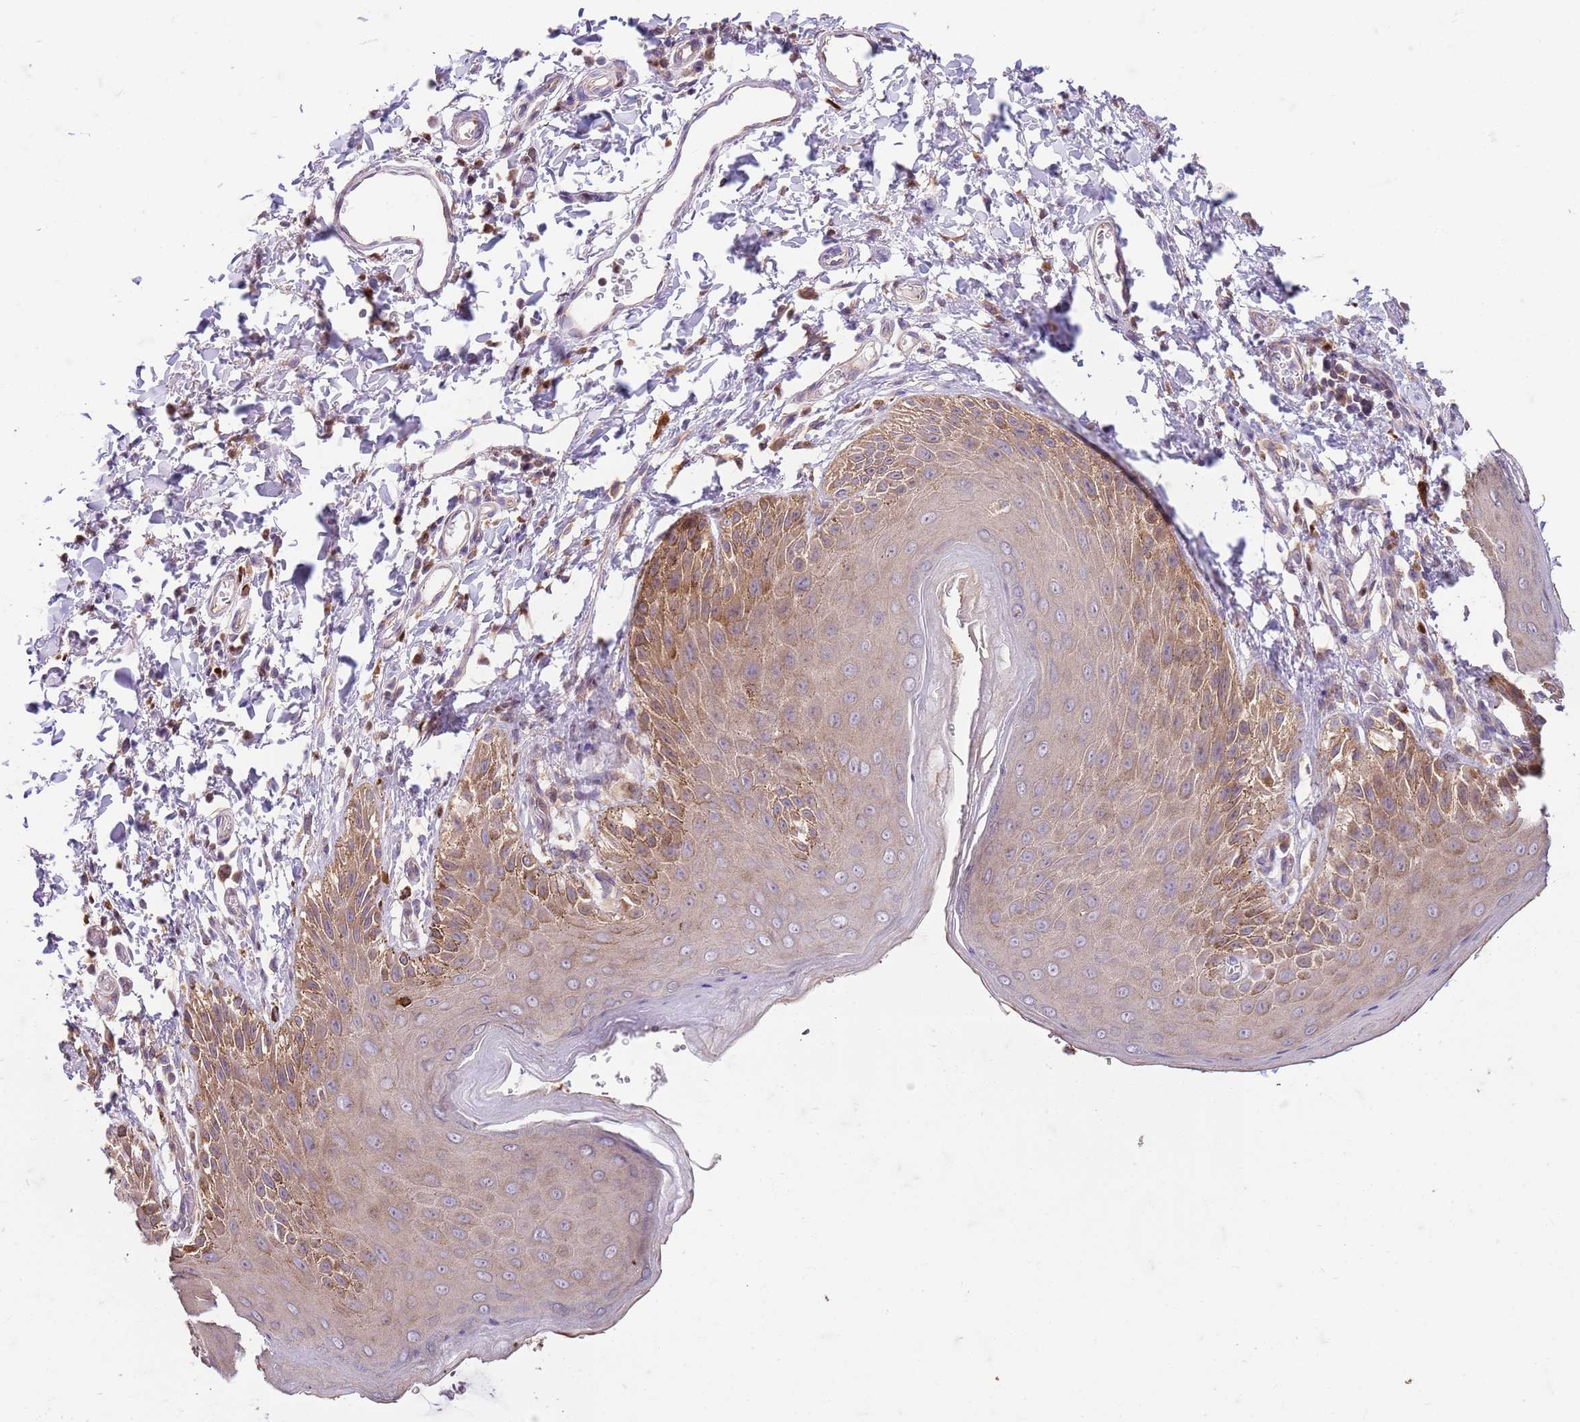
{"staining": {"intensity": "moderate", "quantity": ">75%", "location": "cytoplasmic/membranous"}, "tissue": "skin", "cell_type": "Epidermal cells", "image_type": "normal", "snomed": [{"axis": "morphology", "description": "Normal tissue, NOS"}, {"axis": "topography", "description": "Anal"}], "caption": "Skin stained with a brown dye demonstrates moderate cytoplasmic/membranous positive expression in about >75% of epidermal cells.", "gene": "OSBP", "patient": {"sex": "male", "age": 44}}